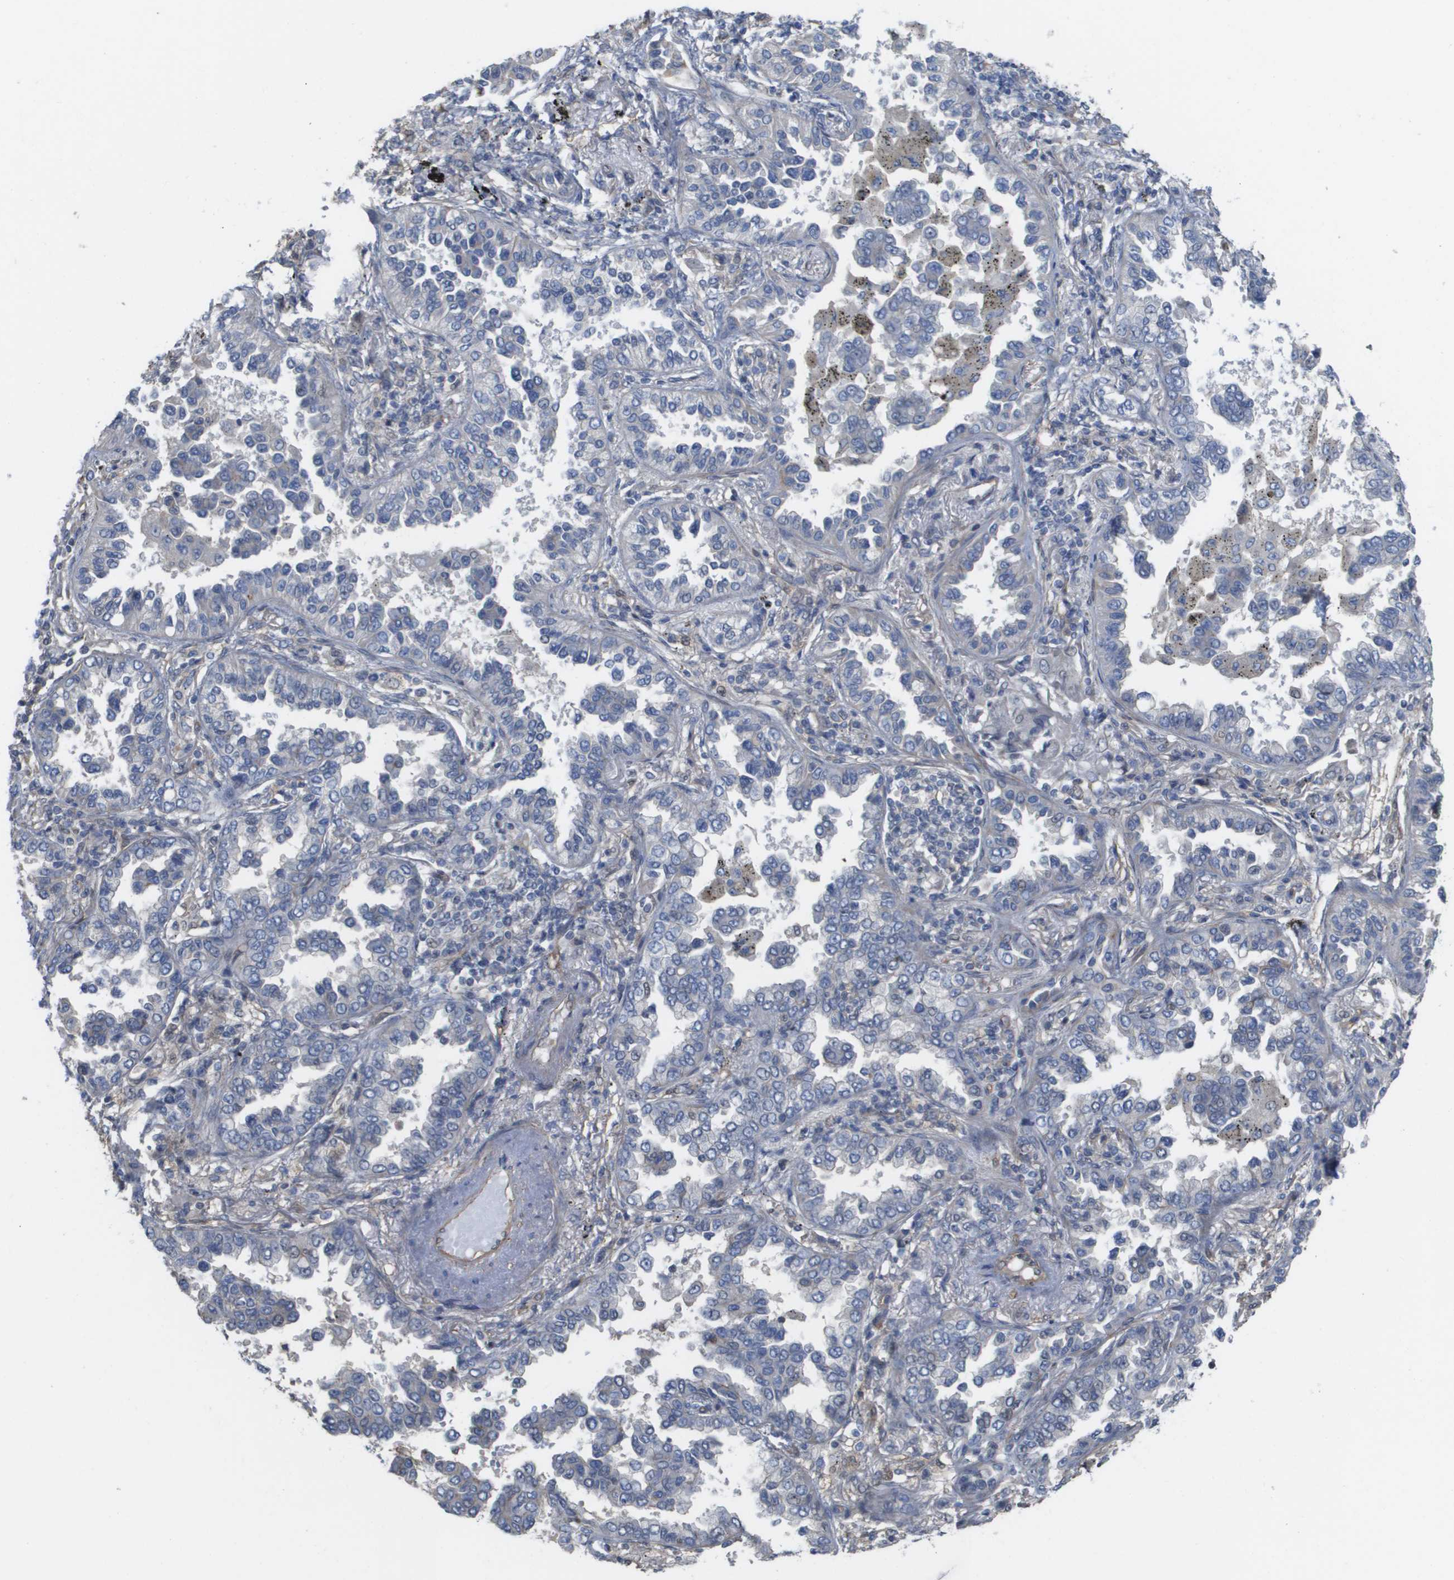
{"staining": {"intensity": "negative", "quantity": "none", "location": "none"}, "tissue": "lung cancer", "cell_type": "Tumor cells", "image_type": "cancer", "snomed": [{"axis": "morphology", "description": "Normal tissue, NOS"}, {"axis": "morphology", "description": "Adenocarcinoma, NOS"}, {"axis": "topography", "description": "Lung"}], "caption": "Immunohistochemistry histopathology image of neoplastic tissue: human lung cancer (adenocarcinoma) stained with DAB shows no significant protein expression in tumor cells.", "gene": "RNF112", "patient": {"sex": "male", "age": 59}}